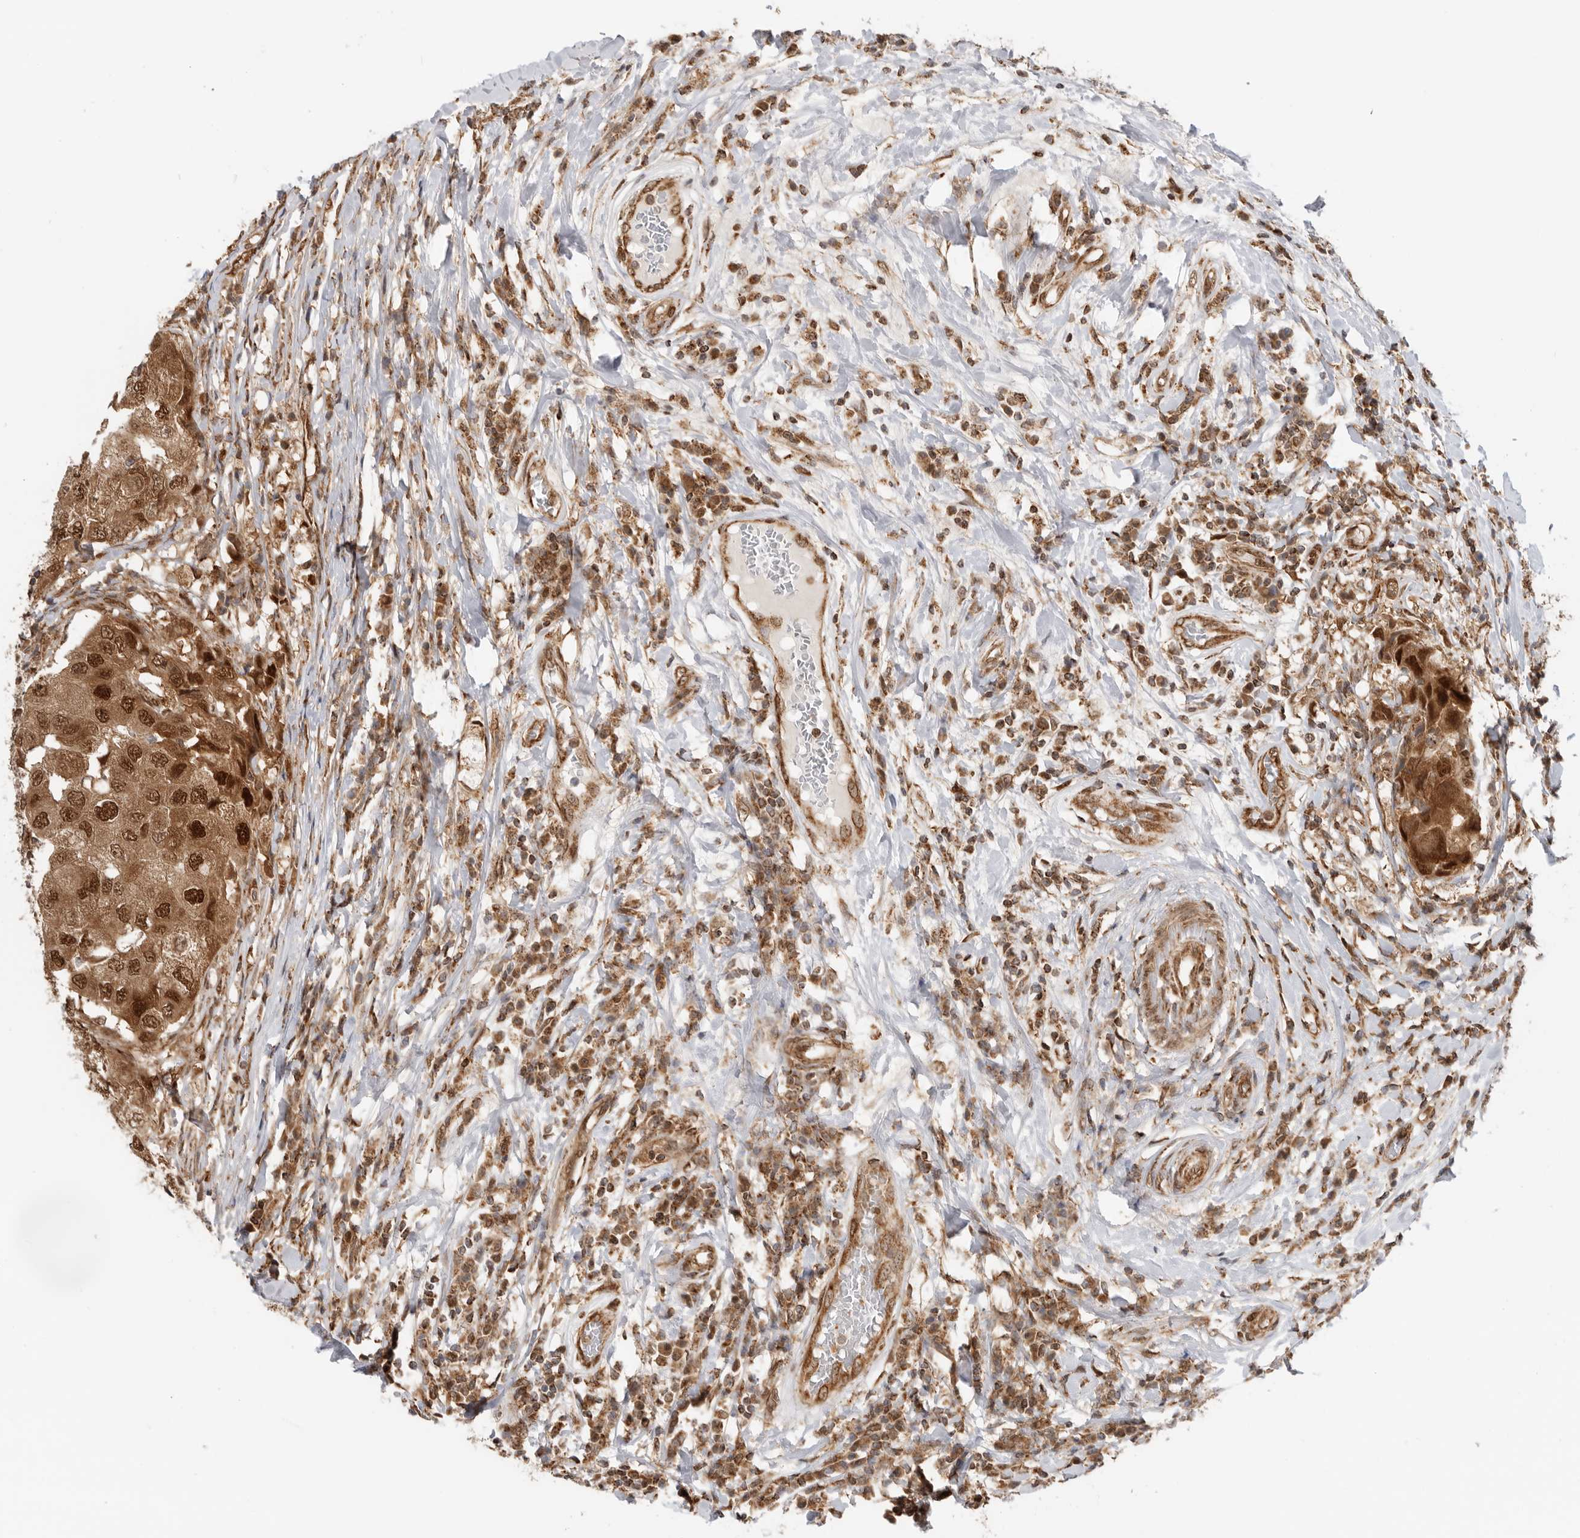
{"staining": {"intensity": "strong", "quantity": ">75%", "location": "cytoplasmic/membranous,nuclear"}, "tissue": "breast cancer", "cell_type": "Tumor cells", "image_type": "cancer", "snomed": [{"axis": "morphology", "description": "Duct carcinoma"}, {"axis": "topography", "description": "Breast"}], "caption": "A high-resolution image shows immunohistochemistry staining of breast cancer (infiltrating ductal carcinoma), which reveals strong cytoplasmic/membranous and nuclear staining in approximately >75% of tumor cells.", "gene": "DCAF8", "patient": {"sex": "female", "age": 27}}